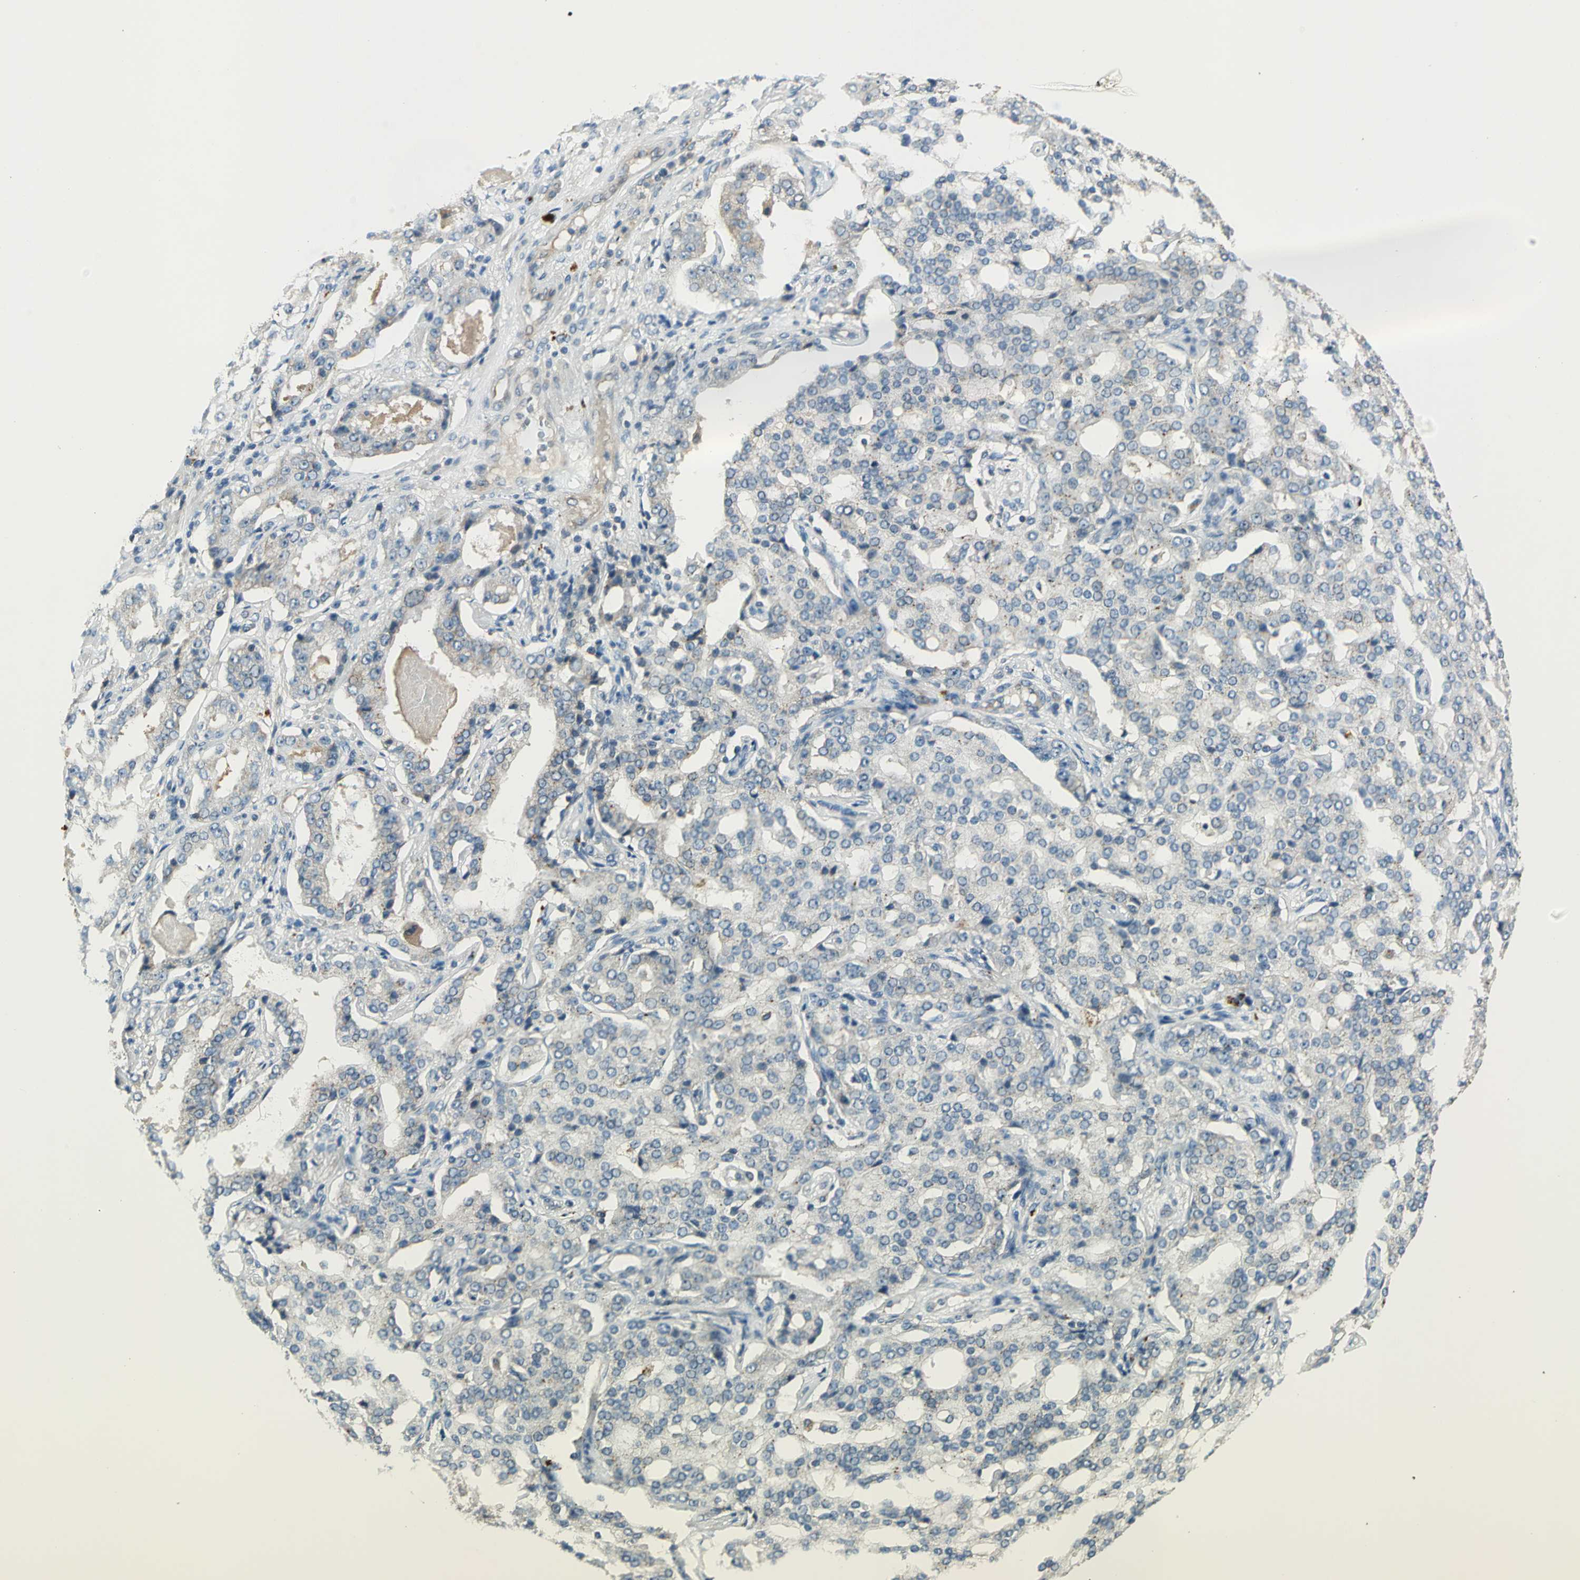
{"staining": {"intensity": "weak", "quantity": "<25%", "location": "cytoplasmic/membranous"}, "tissue": "prostate cancer", "cell_type": "Tumor cells", "image_type": "cancer", "snomed": [{"axis": "morphology", "description": "Adenocarcinoma, High grade"}, {"axis": "topography", "description": "Prostate"}], "caption": "The photomicrograph reveals no staining of tumor cells in prostate high-grade adenocarcinoma.", "gene": "PRKAA1", "patient": {"sex": "male", "age": 72}}